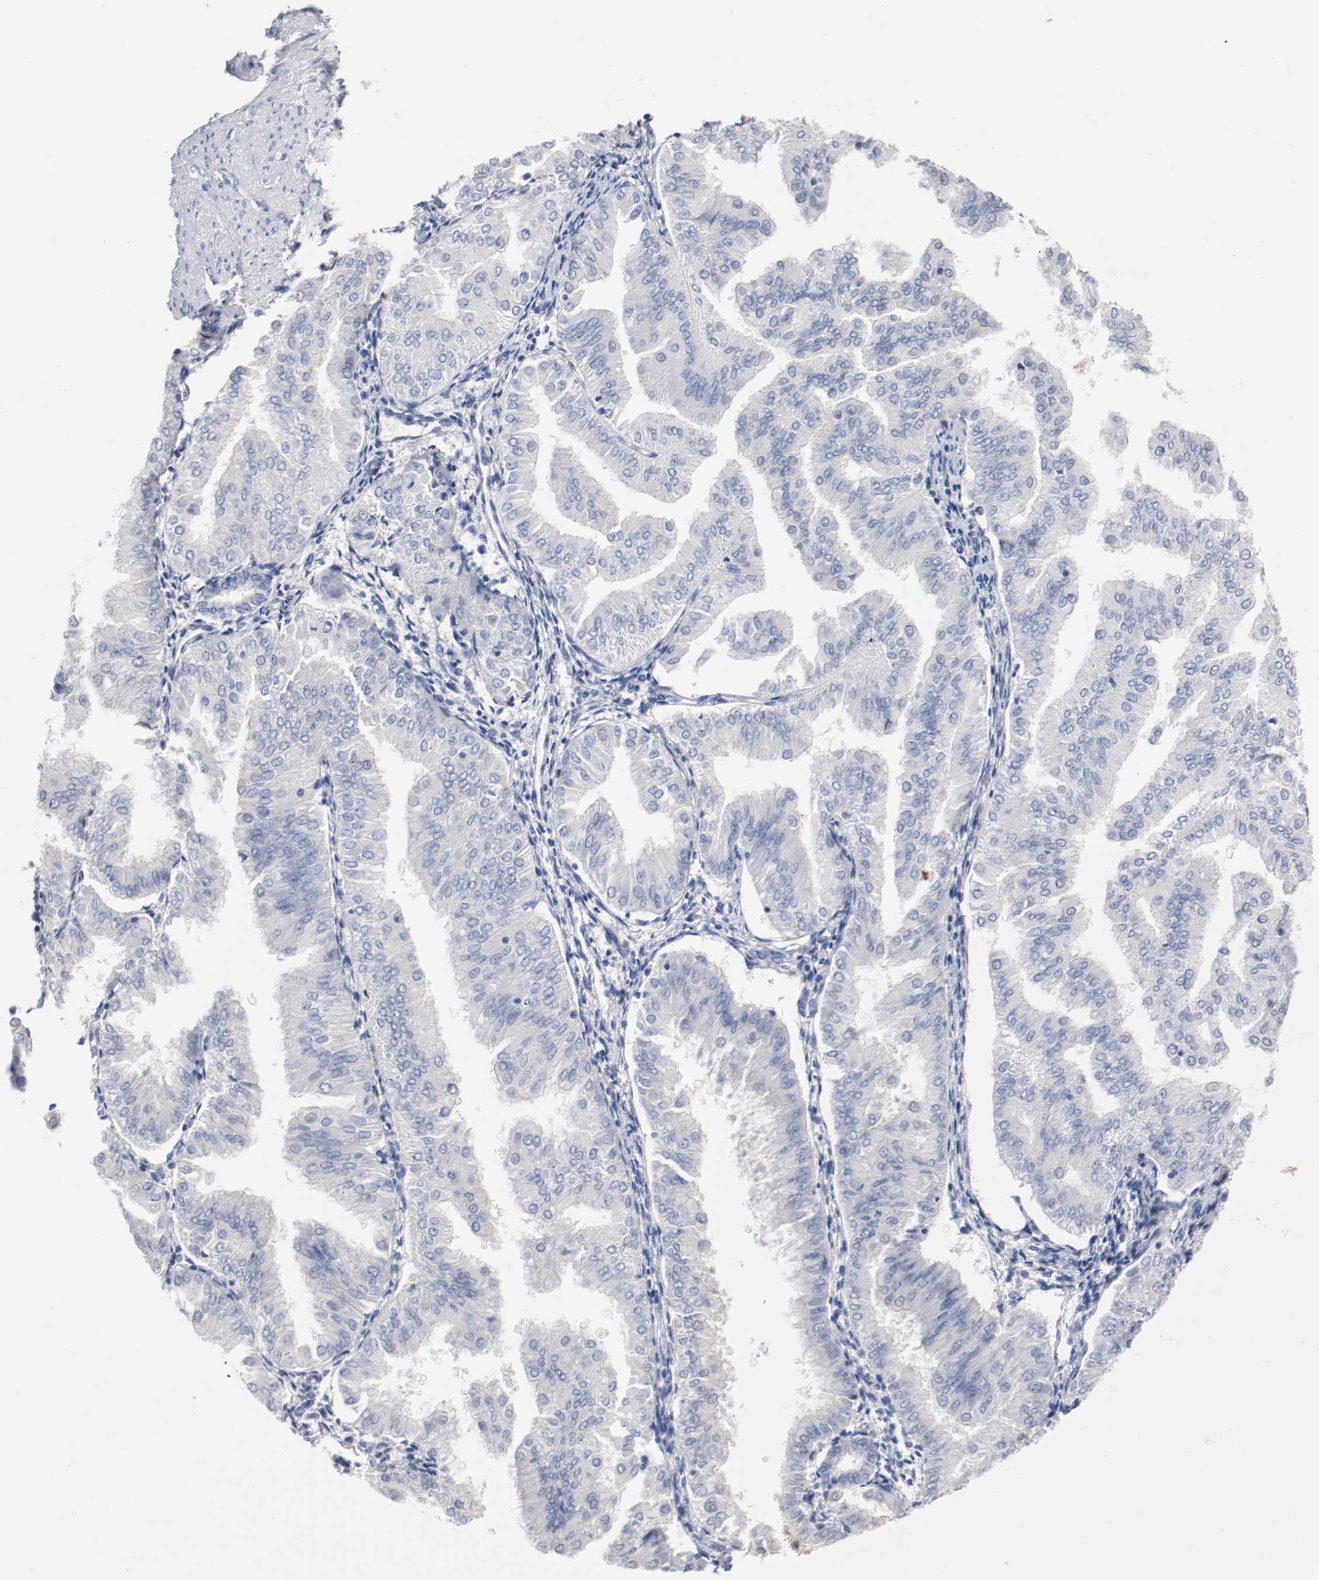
{"staining": {"intensity": "negative", "quantity": "none", "location": "none"}, "tissue": "endometrial cancer", "cell_type": "Tumor cells", "image_type": "cancer", "snomed": [{"axis": "morphology", "description": "Adenocarcinoma, NOS"}, {"axis": "topography", "description": "Endometrium"}], "caption": "A photomicrograph of adenocarcinoma (endometrial) stained for a protein displays no brown staining in tumor cells.", "gene": "TNC", "patient": {"sex": "female", "age": 53}}